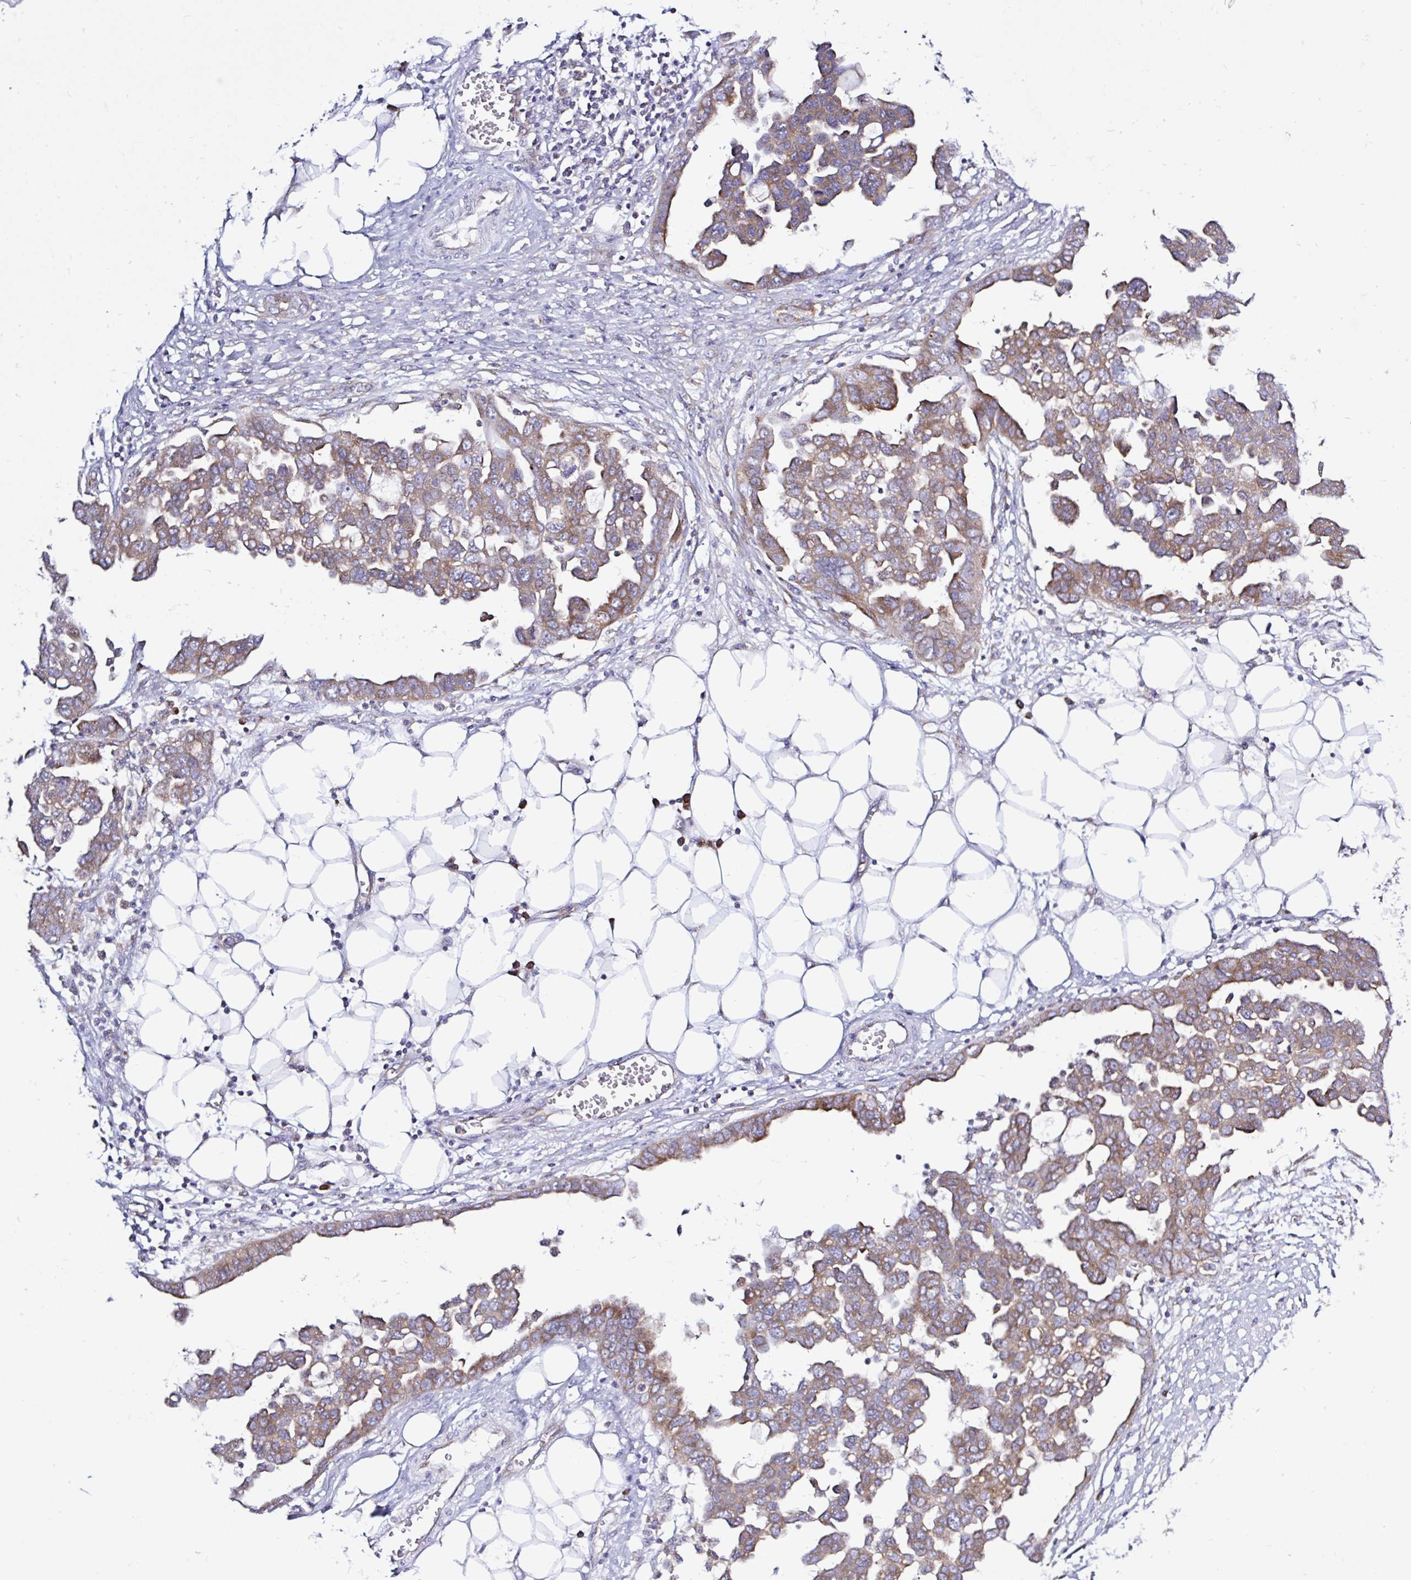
{"staining": {"intensity": "moderate", "quantity": "25%-75%", "location": "cytoplasmic/membranous"}, "tissue": "ovarian cancer", "cell_type": "Tumor cells", "image_type": "cancer", "snomed": [{"axis": "morphology", "description": "Cystadenocarcinoma, serous, NOS"}, {"axis": "topography", "description": "Ovary"}], "caption": "Protein expression analysis of human ovarian cancer reveals moderate cytoplasmic/membranous staining in approximately 25%-75% of tumor cells.", "gene": "LARS1", "patient": {"sex": "female", "age": 59}}